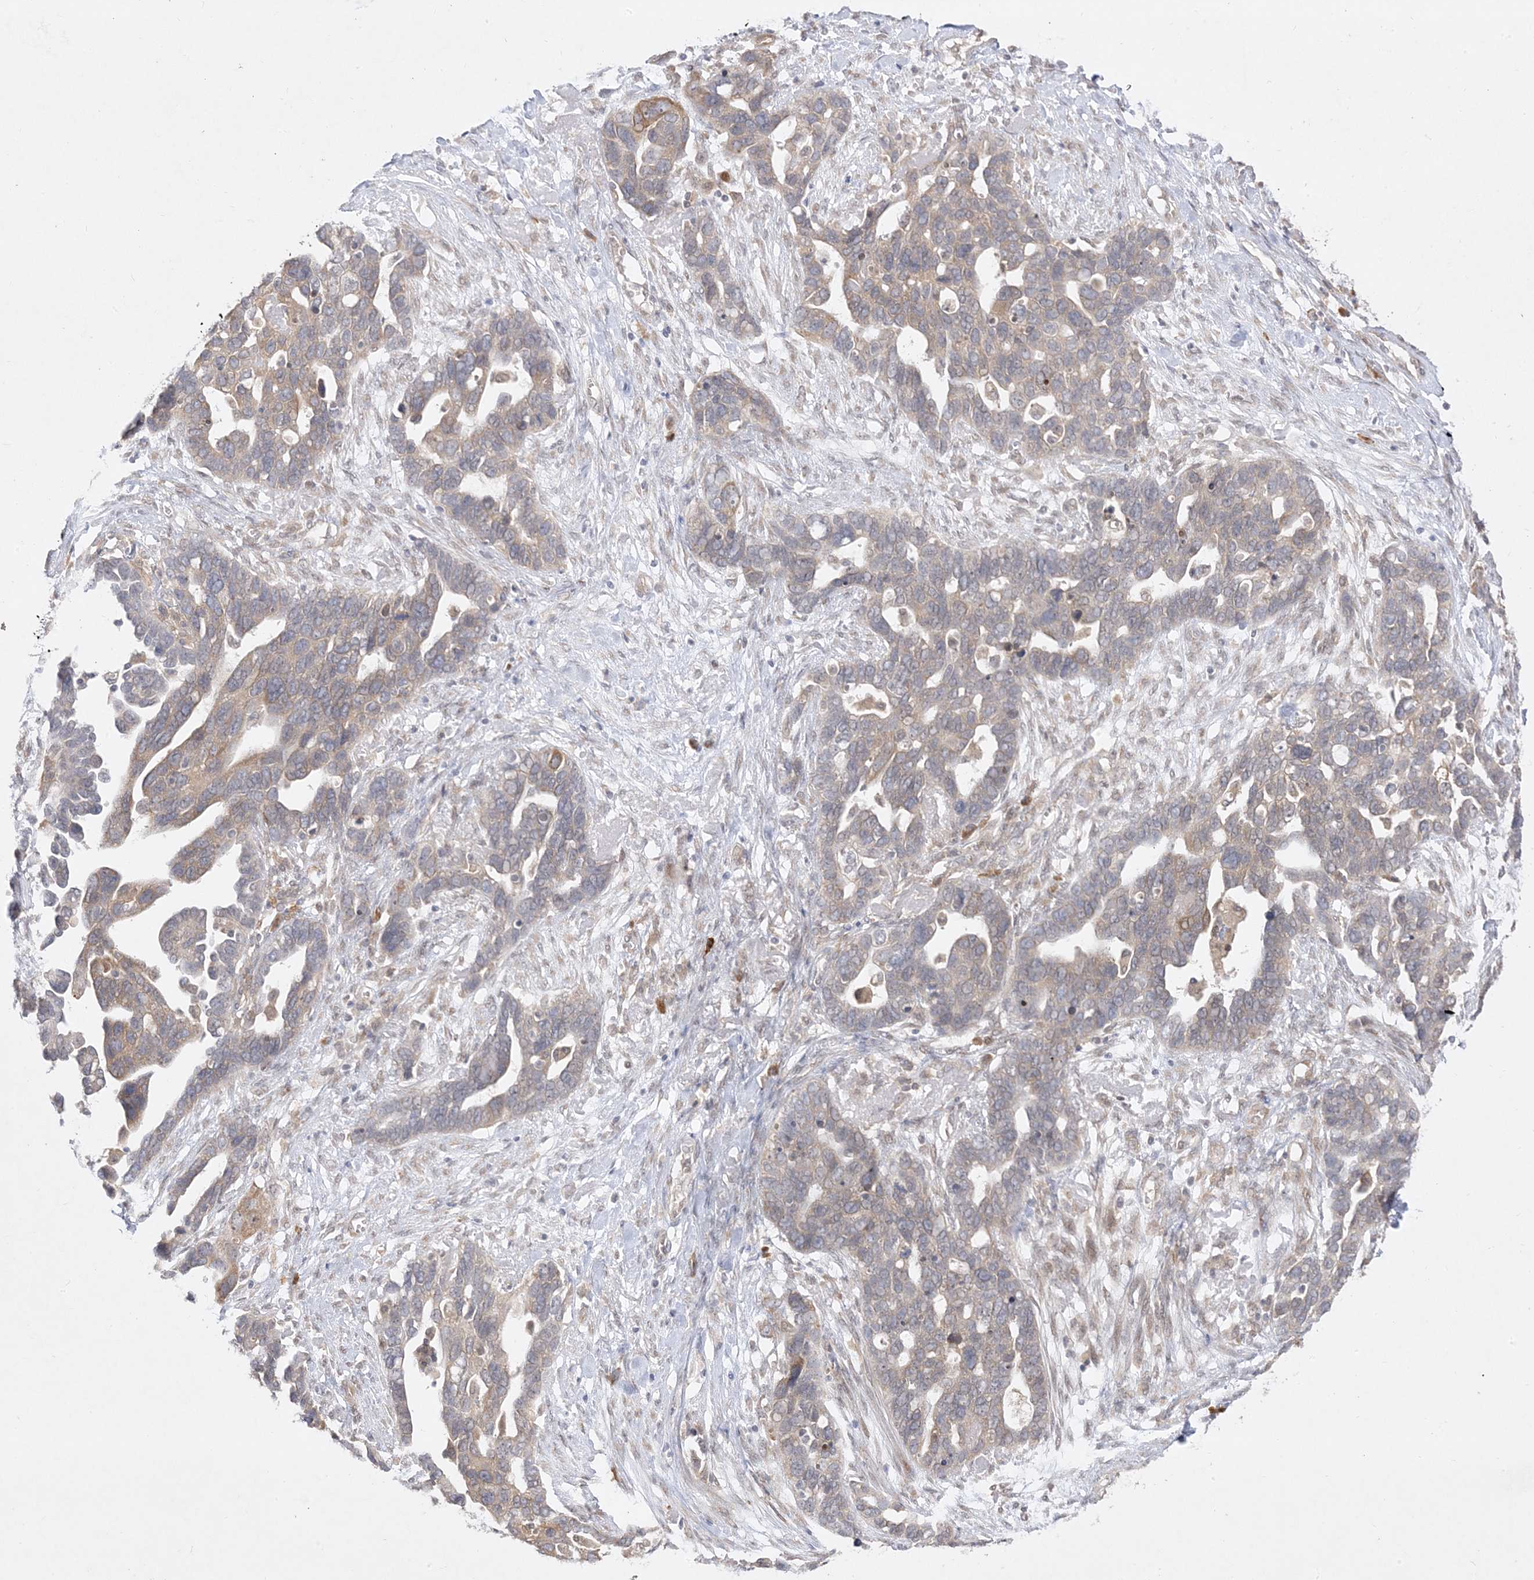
{"staining": {"intensity": "weak", "quantity": "25%-75%", "location": "cytoplasmic/membranous"}, "tissue": "ovarian cancer", "cell_type": "Tumor cells", "image_type": "cancer", "snomed": [{"axis": "morphology", "description": "Cystadenocarcinoma, serous, NOS"}, {"axis": "topography", "description": "Ovary"}], "caption": "An image showing weak cytoplasmic/membranous positivity in approximately 25%-75% of tumor cells in ovarian cancer (serous cystadenocarcinoma), as visualized by brown immunohistochemical staining.", "gene": "C2CD2", "patient": {"sex": "female", "age": 54}}